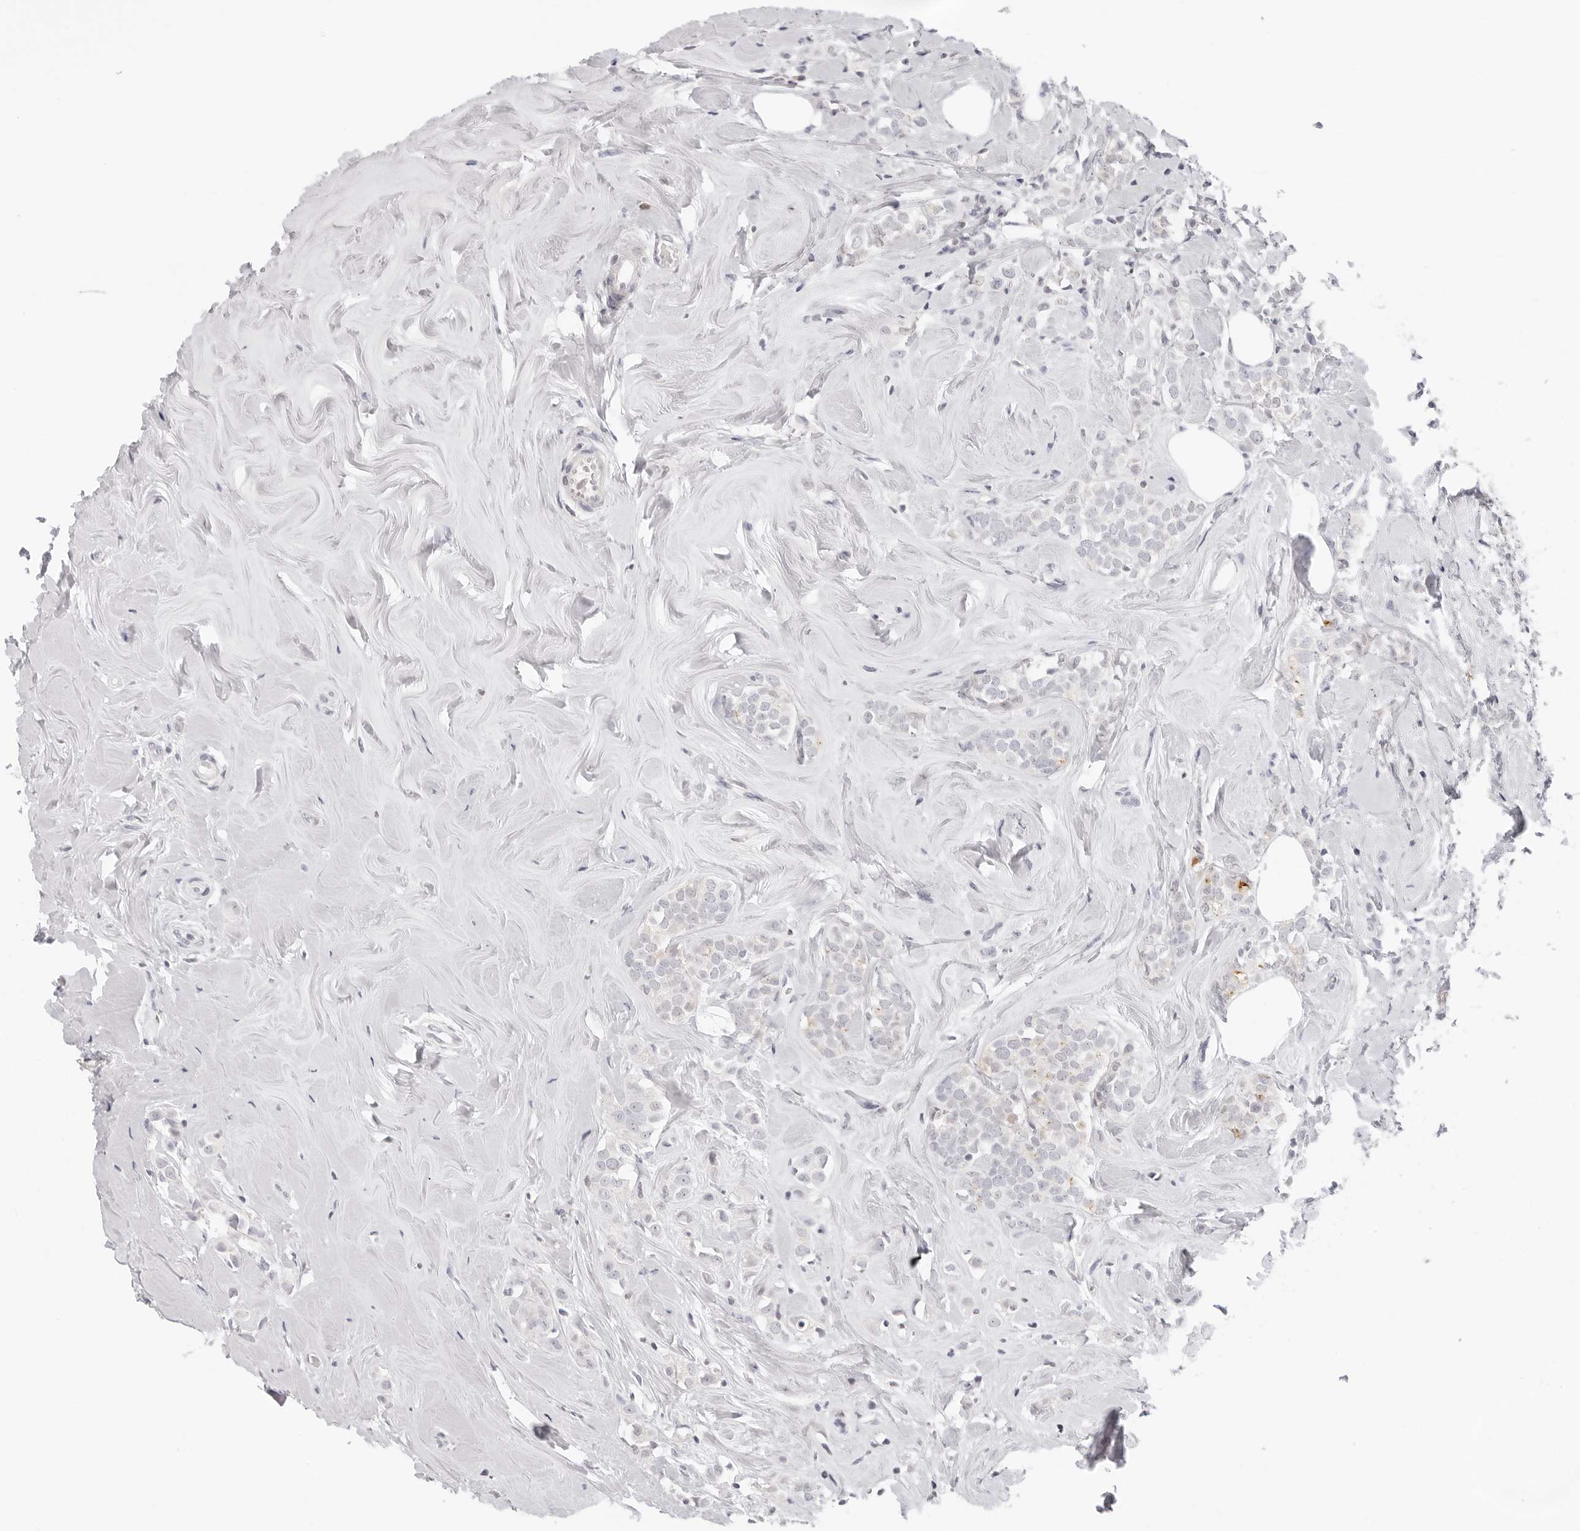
{"staining": {"intensity": "negative", "quantity": "none", "location": "none"}, "tissue": "breast cancer", "cell_type": "Tumor cells", "image_type": "cancer", "snomed": [{"axis": "morphology", "description": "Lobular carcinoma"}, {"axis": "topography", "description": "Breast"}], "caption": "The immunohistochemistry image has no significant expression in tumor cells of lobular carcinoma (breast) tissue.", "gene": "STRADB", "patient": {"sex": "female", "age": 47}}